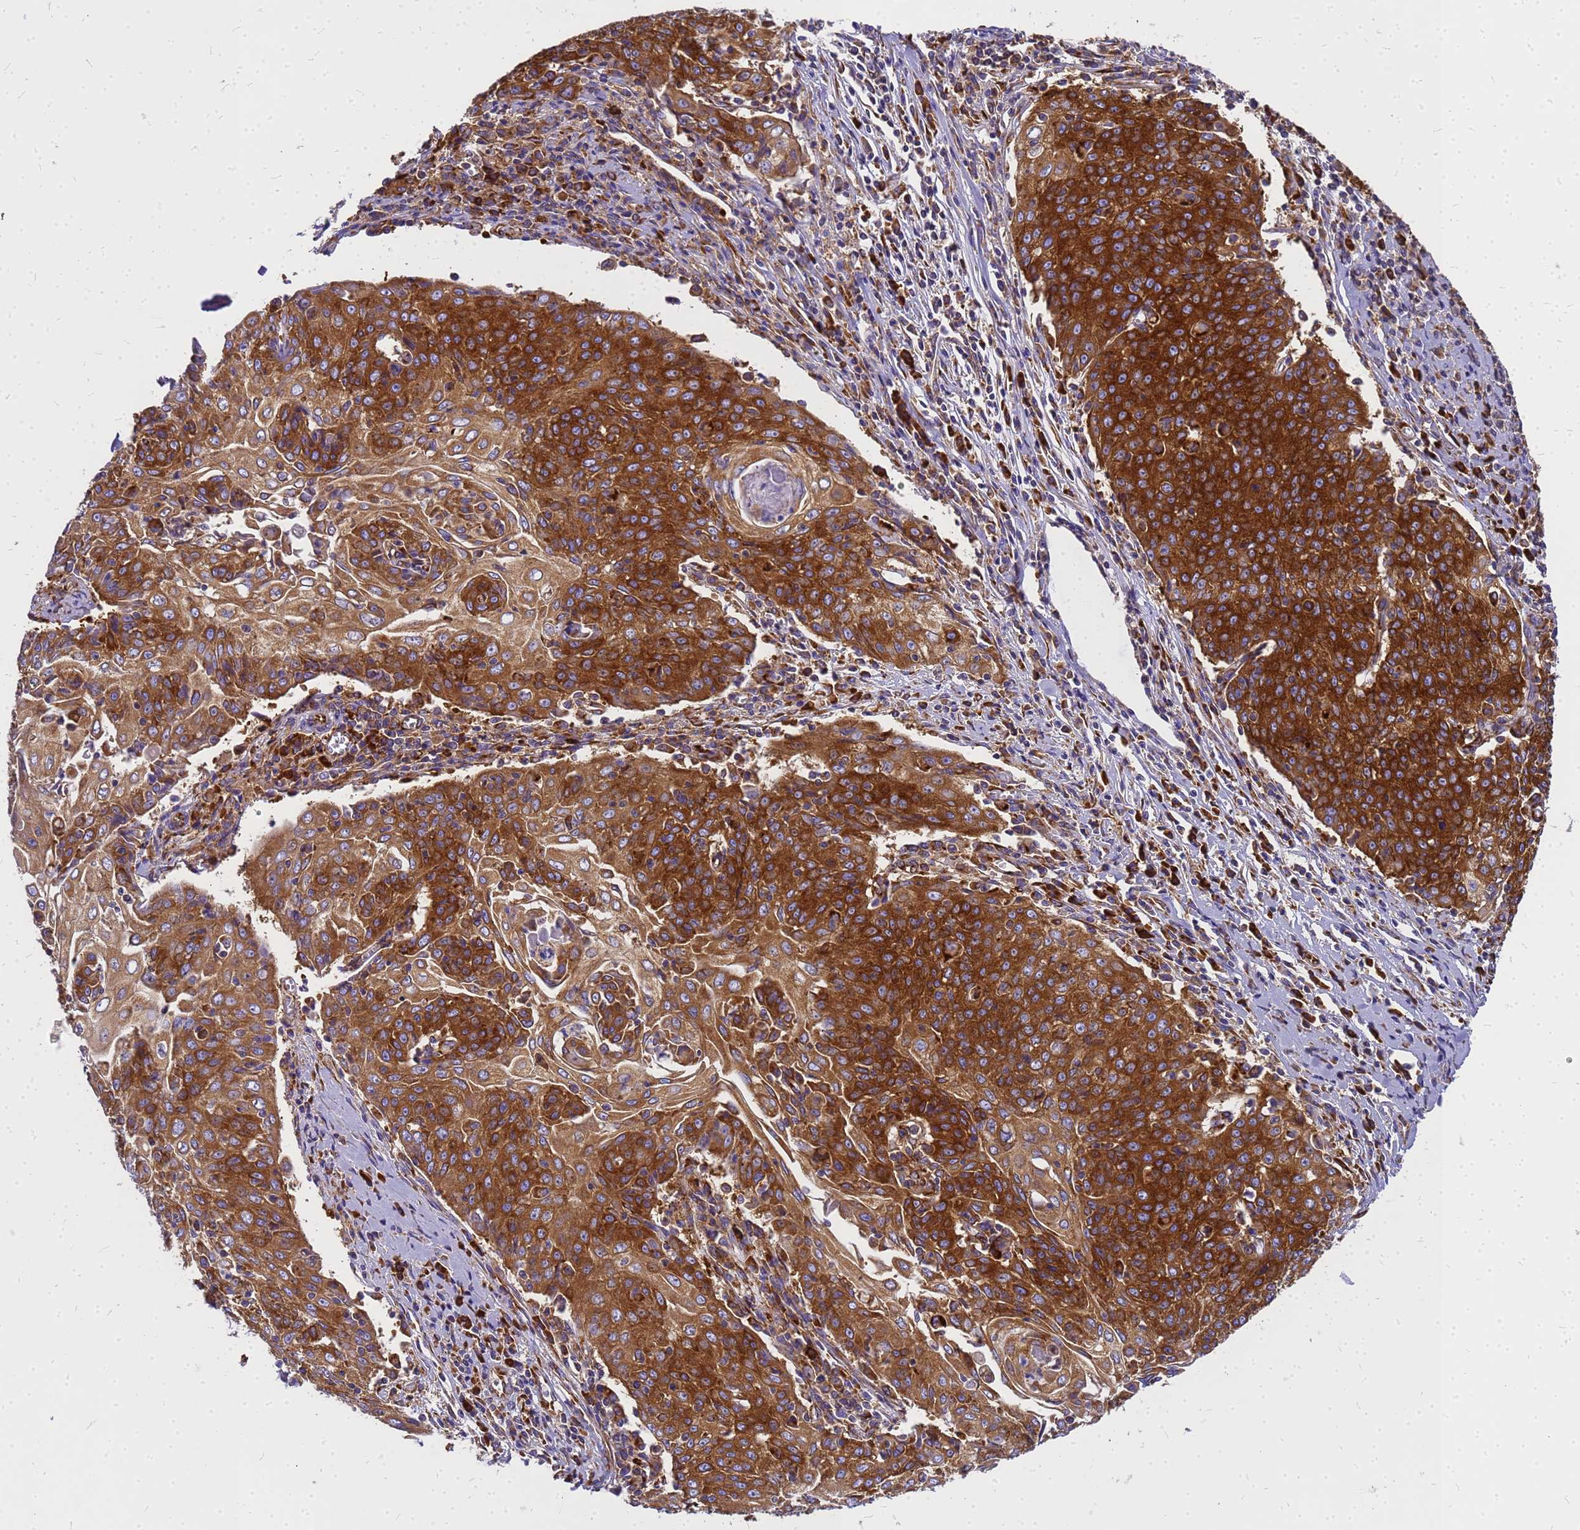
{"staining": {"intensity": "strong", "quantity": ">75%", "location": "cytoplasmic/membranous"}, "tissue": "cervical cancer", "cell_type": "Tumor cells", "image_type": "cancer", "snomed": [{"axis": "morphology", "description": "Squamous cell carcinoma, NOS"}, {"axis": "topography", "description": "Cervix"}], "caption": "Cervical cancer was stained to show a protein in brown. There is high levels of strong cytoplasmic/membranous staining in about >75% of tumor cells.", "gene": "EEF1D", "patient": {"sex": "female", "age": 48}}